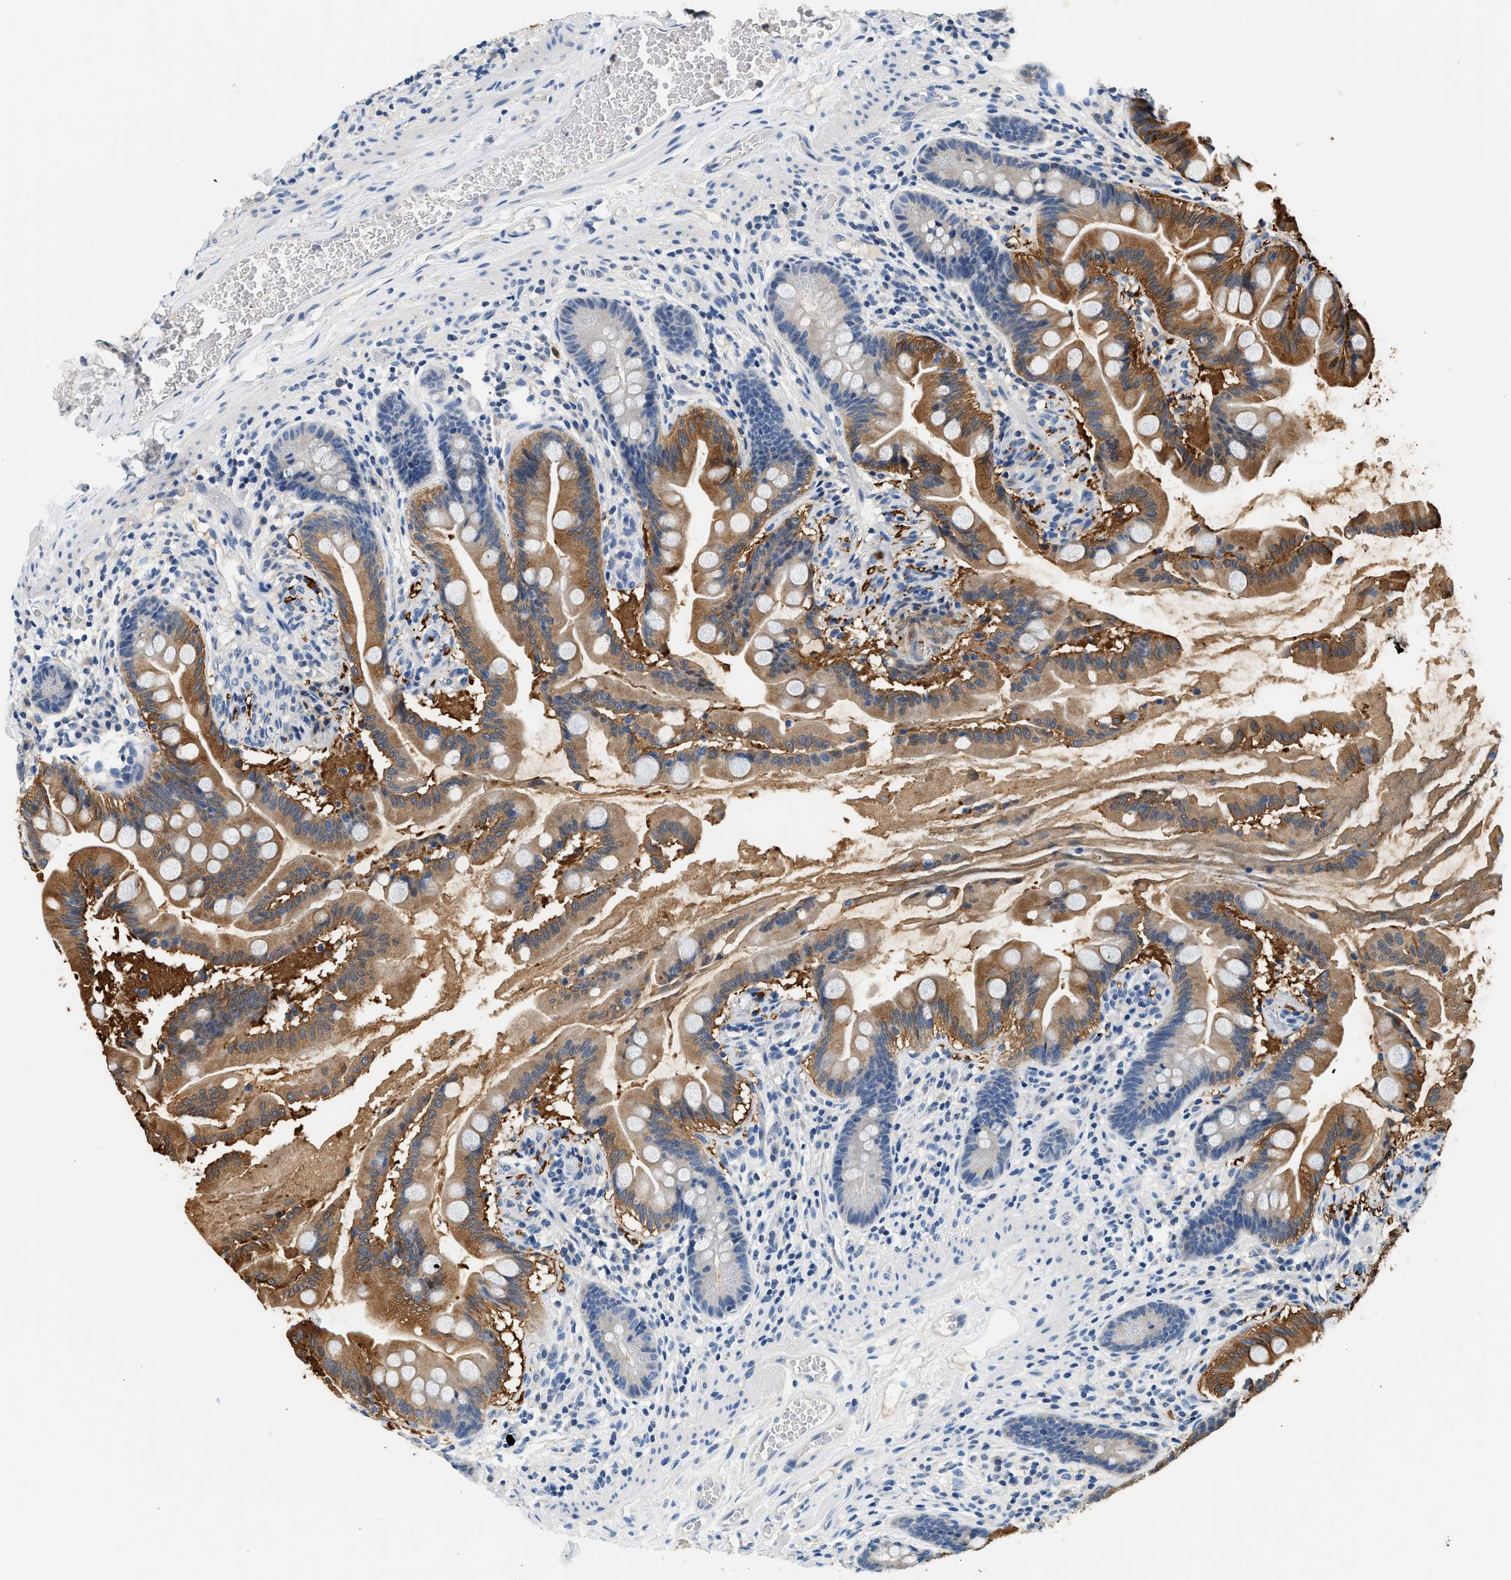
{"staining": {"intensity": "moderate", "quantity": "25%-75%", "location": "cytoplasmic/membranous"}, "tissue": "small intestine", "cell_type": "Glandular cells", "image_type": "normal", "snomed": [{"axis": "morphology", "description": "Normal tissue, NOS"}, {"axis": "topography", "description": "Small intestine"}], "caption": "Protein staining shows moderate cytoplasmic/membranous expression in approximately 25%-75% of glandular cells in unremarkable small intestine.", "gene": "SLC35E1", "patient": {"sex": "female", "age": 56}}